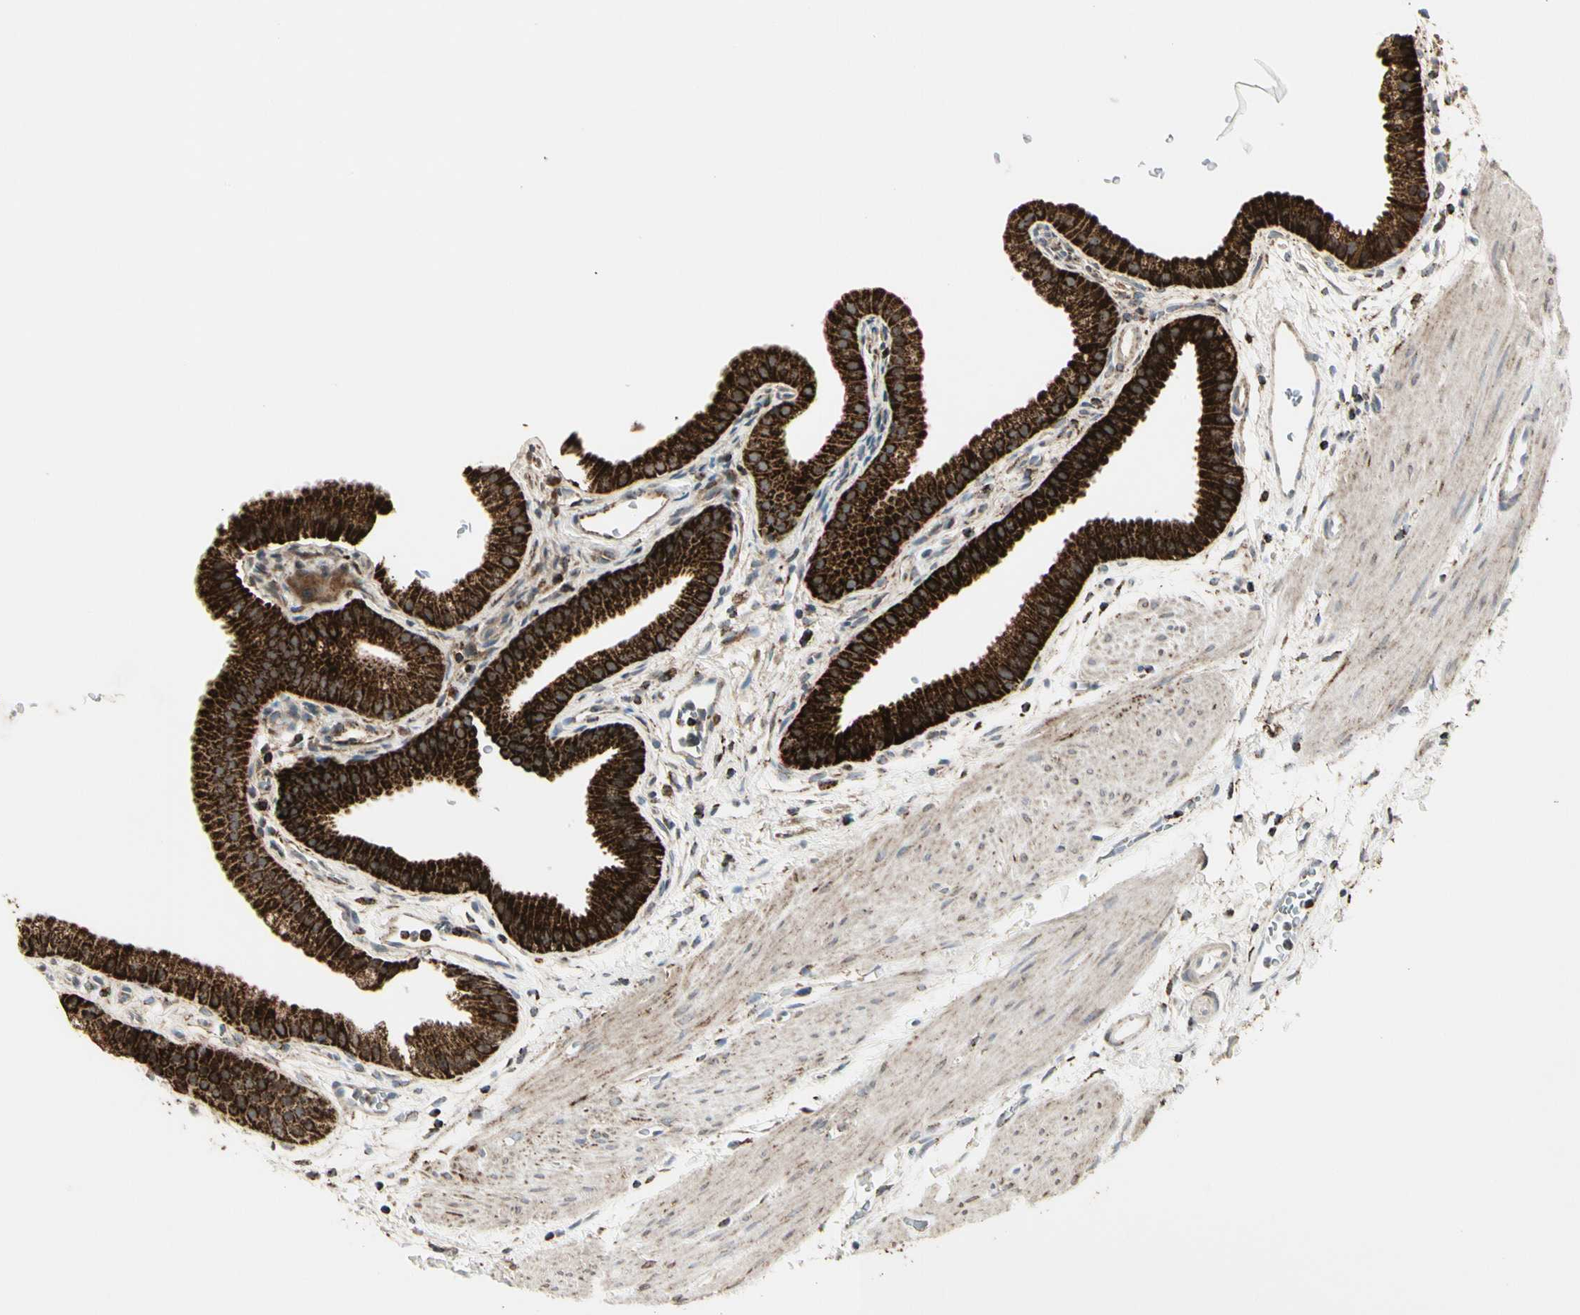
{"staining": {"intensity": "strong", "quantity": ">75%", "location": "cytoplasmic/membranous"}, "tissue": "gallbladder", "cell_type": "Glandular cells", "image_type": "normal", "snomed": [{"axis": "morphology", "description": "Normal tissue, NOS"}, {"axis": "topography", "description": "Gallbladder"}], "caption": "Strong cytoplasmic/membranous staining is identified in approximately >75% of glandular cells in normal gallbladder.", "gene": "TMEM176A", "patient": {"sex": "female", "age": 64}}